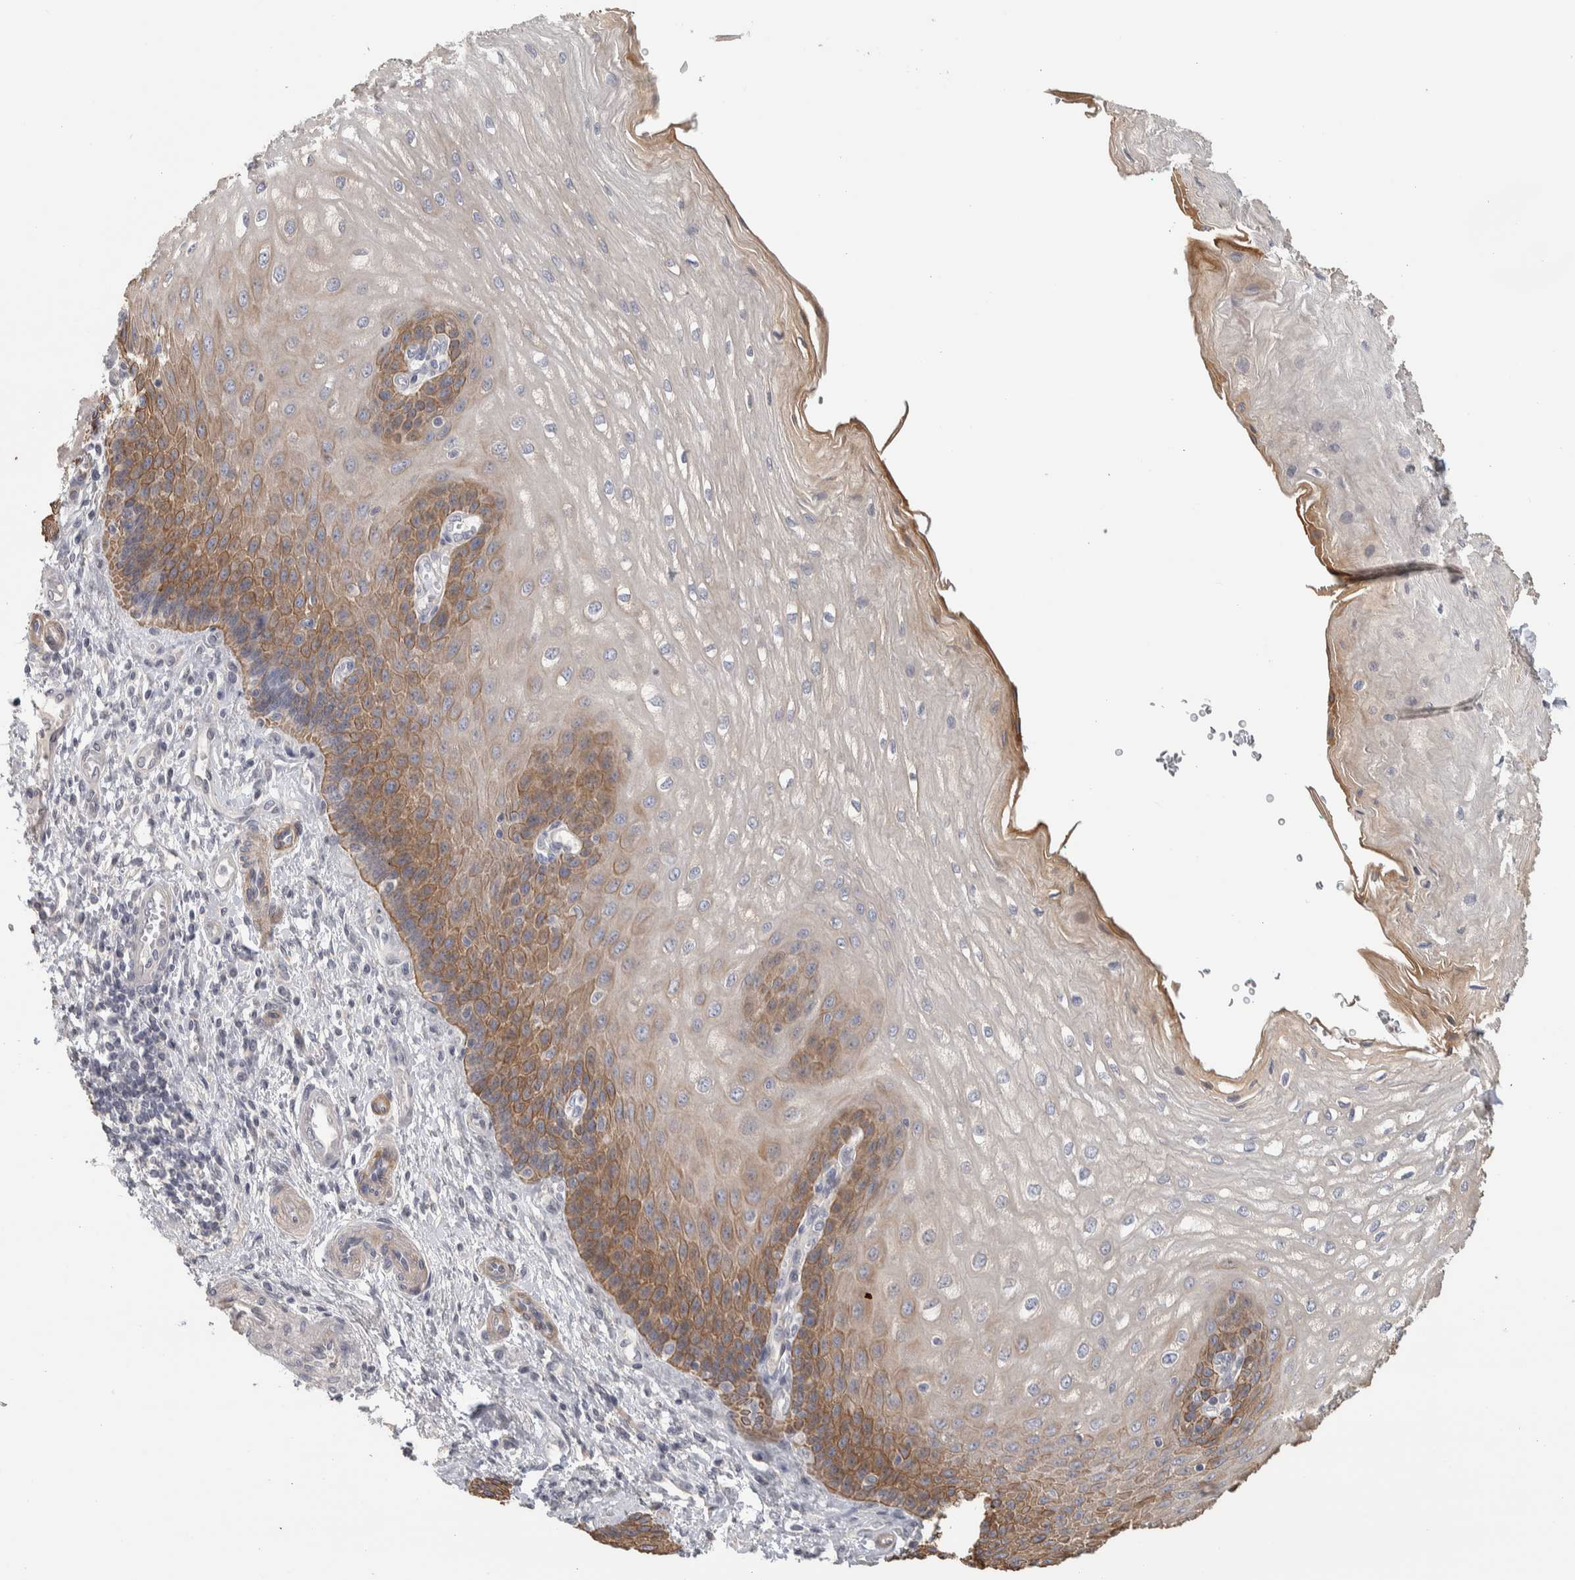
{"staining": {"intensity": "moderate", "quantity": "25%-75%", "location": "cytoplasmic/membranous"}, "tissue": "esophagus", "cell_type": "Squamous epithelial cells", "image_type": "normal", "snomed": [{"axis": "morphology", "description": "Normal tissue, NOS"}, {"axis": "topography", "description": "Esophagus"}], "caption": "Immunohistochemistry staining of benign esophagus, which reveals medium levels of moderate cytoplasmic/membranous expression in approximately 25%-75% of squamous epithelial cells indicating moderate cytoplasmic/membranous protein expression. The staining was performed using DAB (brown) for protein detection and nuclei were counterstained in hematoxylin (blue).", "gene": "DCXR", "patient": {"sex": "male", "age": 54}}